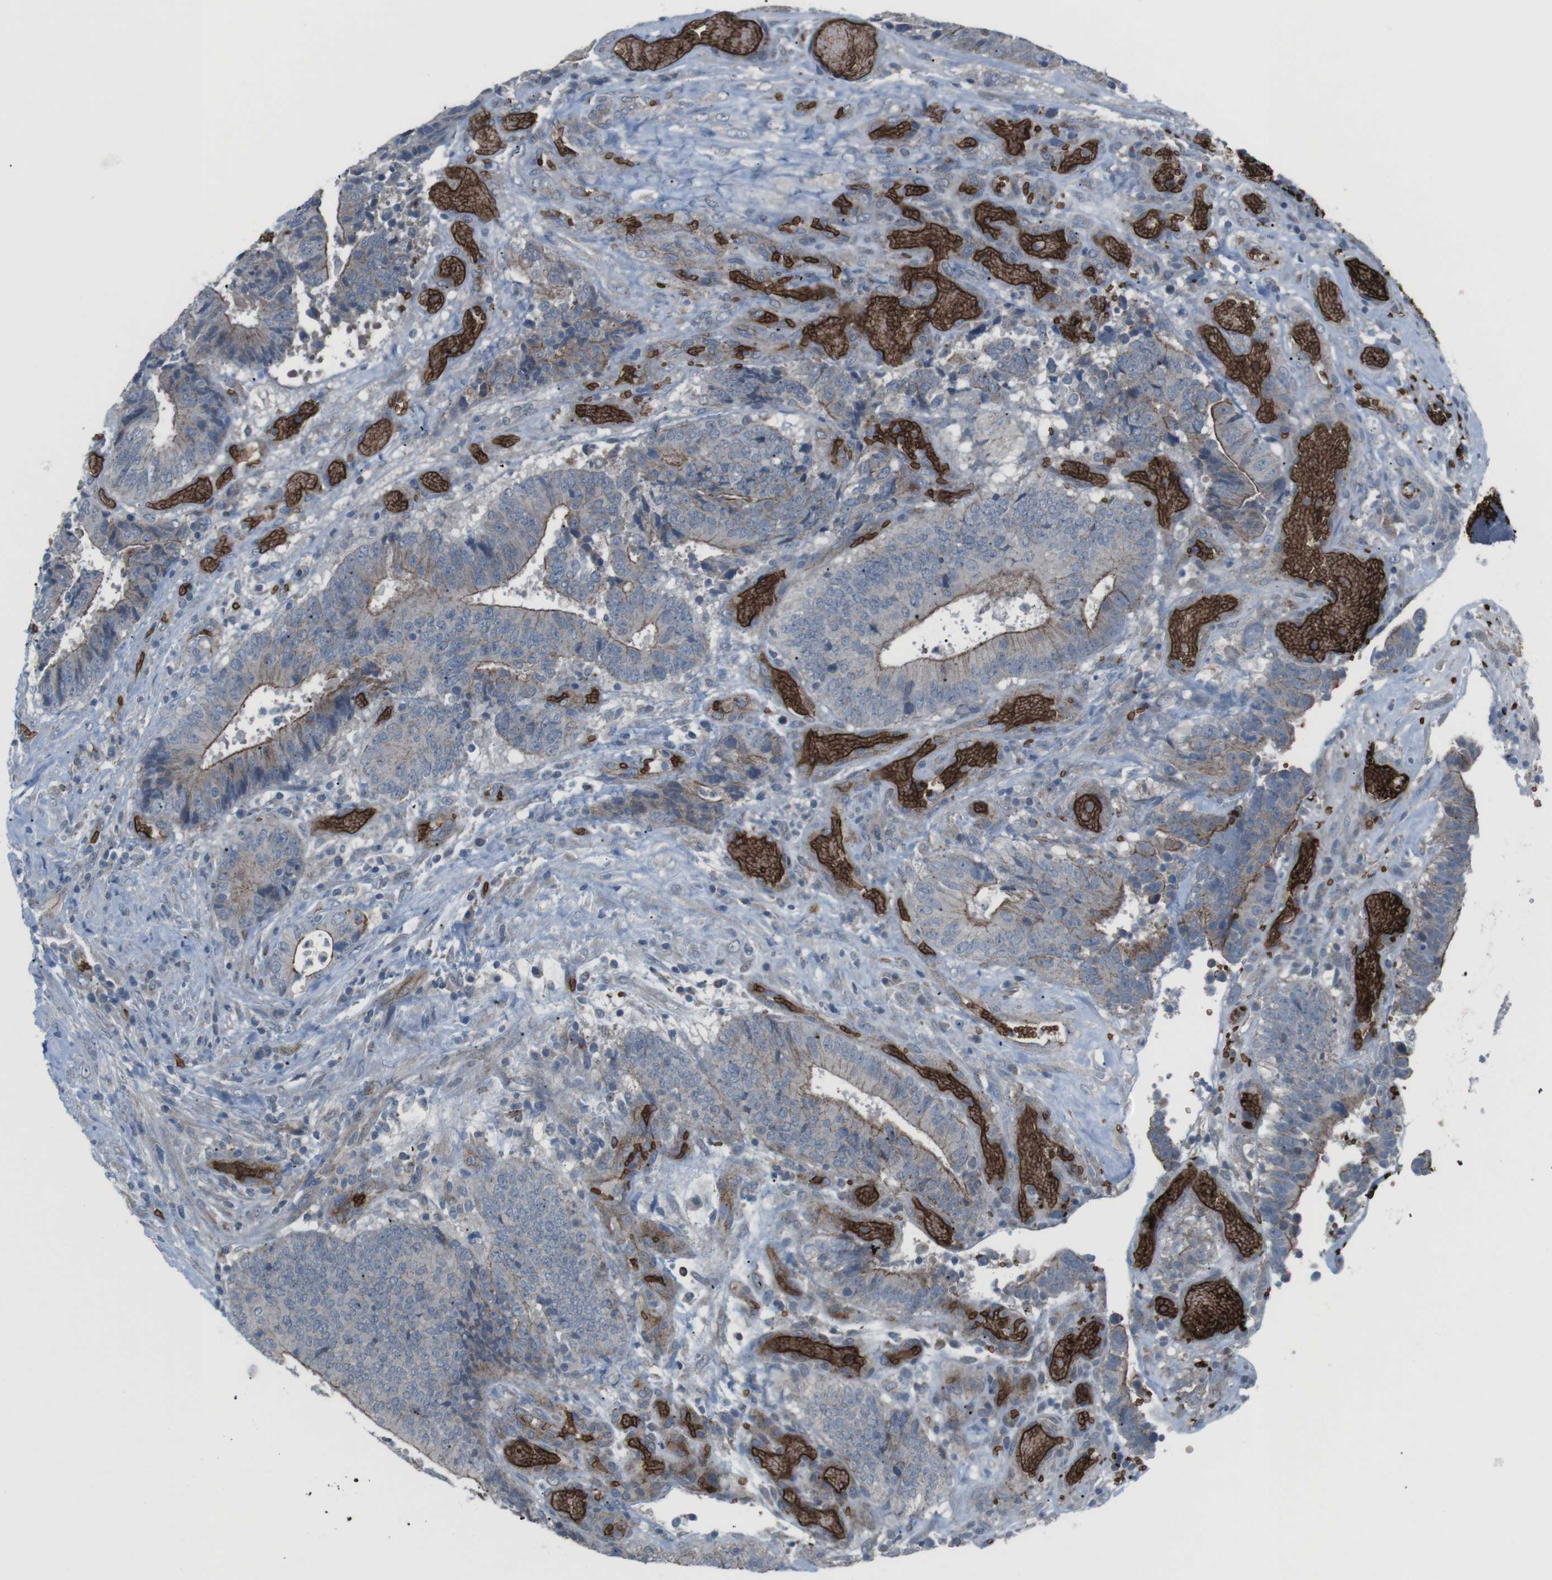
{"staining": {"intensity": "moderate", "quantity": "<25%", "location": "cytoplasmic/membranous"}, "tissue": "colorectal cancer", "cell_type": "Tumor cells", "image_type": "cancer", "snomed": [{"axis": "morphology", "description": "Adenocarcinoma, NOS"}, {"axis": "topography", "description": "Rectum"}], "caption": "Protein analysis of colorectal adenocarcinoma tissue reveals moderate cytoplasmic/membranous staining in about <25% of tumor cells.", "gene": "SPTA1", "patient": {"sex": "male", "age": 72}}